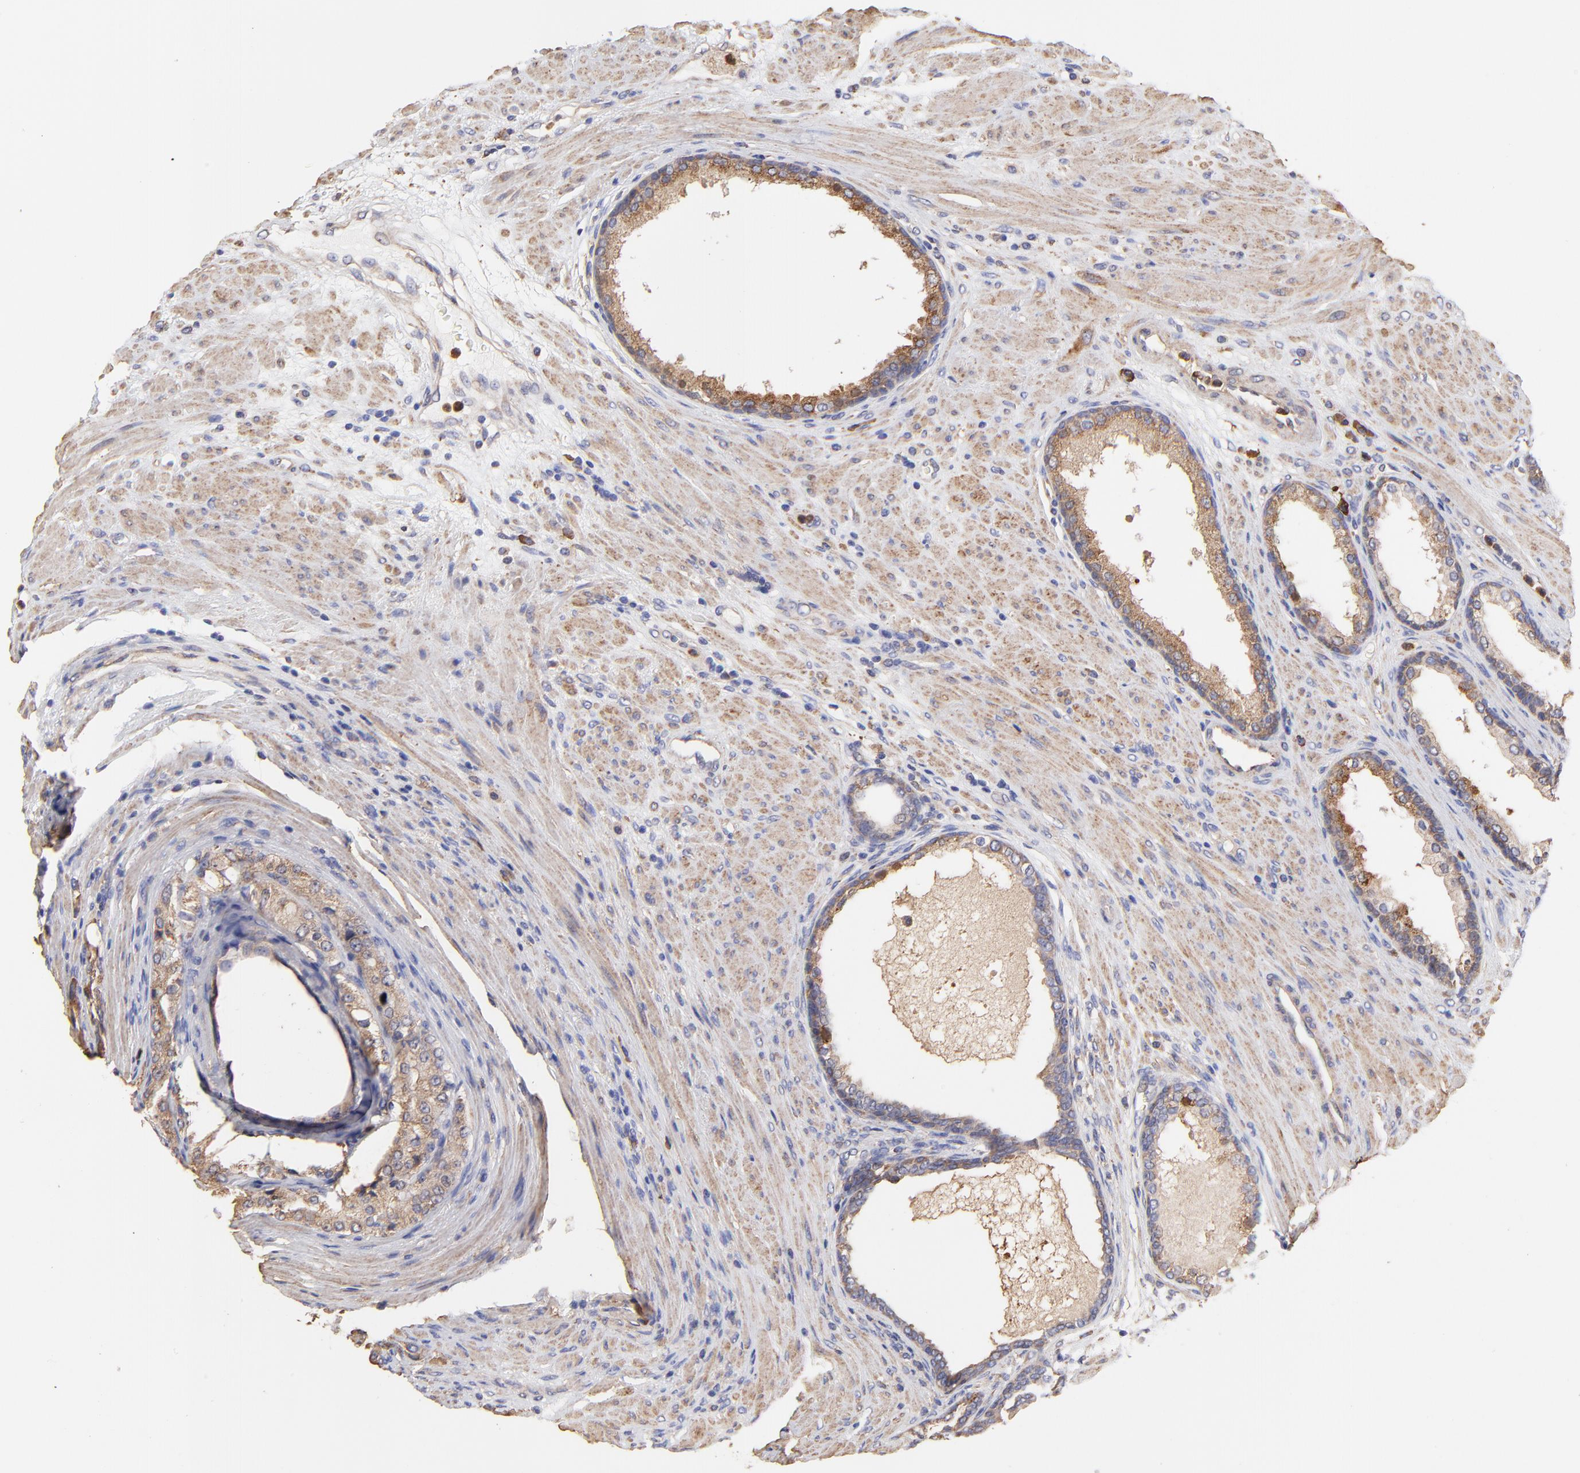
{"staining": {"intensity": "moderate", "quantity": ">75%", "location": "cytoplasmic/membranous"}, "tissue": "prostate cancer", "cell_type": "Tumor cells", "image_type": "cancer", "snomed": [{"axis": "morphology", "description": "Adenocarcinoma, Medium grade"}, {"axis": "topography", "description": "Prostate"}], "caption": "Protein expression analysis of human adenocarcinoma (medium-grade) (prostate) reveals moderate cytoplasmic/membranous expression in approximately >75% of tumor cells. (DAB = brown stain, brightfield microscopy at high magnification).", "gene": "PFKM", "patient": {"sex": "male", "age": 72}}